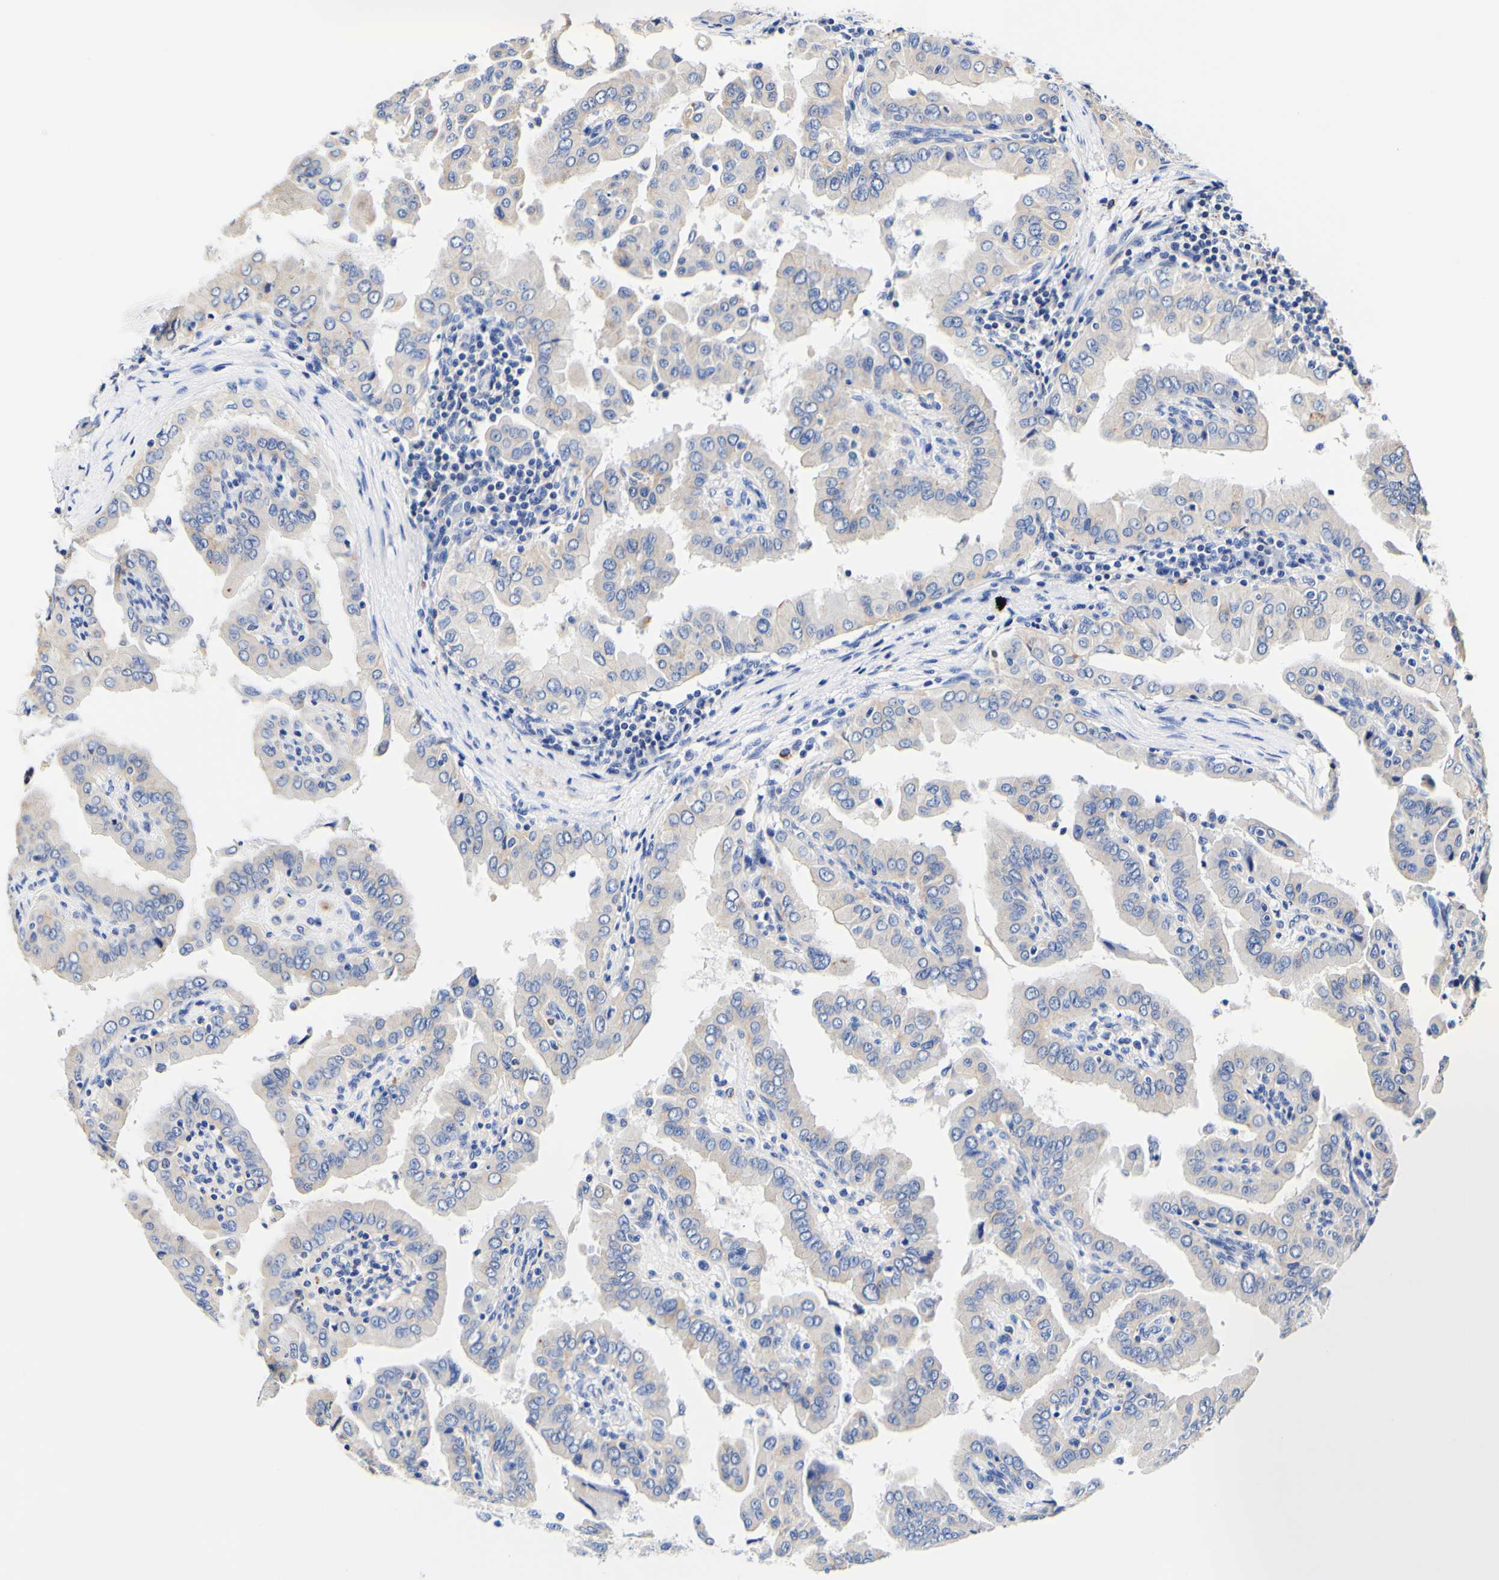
{"staining": {"intensity": "weak", "quantity": "<25%", "location": "cytoplasmic/membranous"}, "tissue": "thyroid cancer", "cell_type": "Tumor cells", "image_type": "cancer", "snomed": [{"axis": "morphology", "description": "Papillary adenocarcinoma, NOS"}, {"axis": "topography", "description": "Thyroid gland"}], "caption": "The histopathology image displays no significant expression in tumor cells of papillary adenocarcinoma (thyroid).", "gene": "CAMK4", "patient": {"sex": "male", "age": 33}}